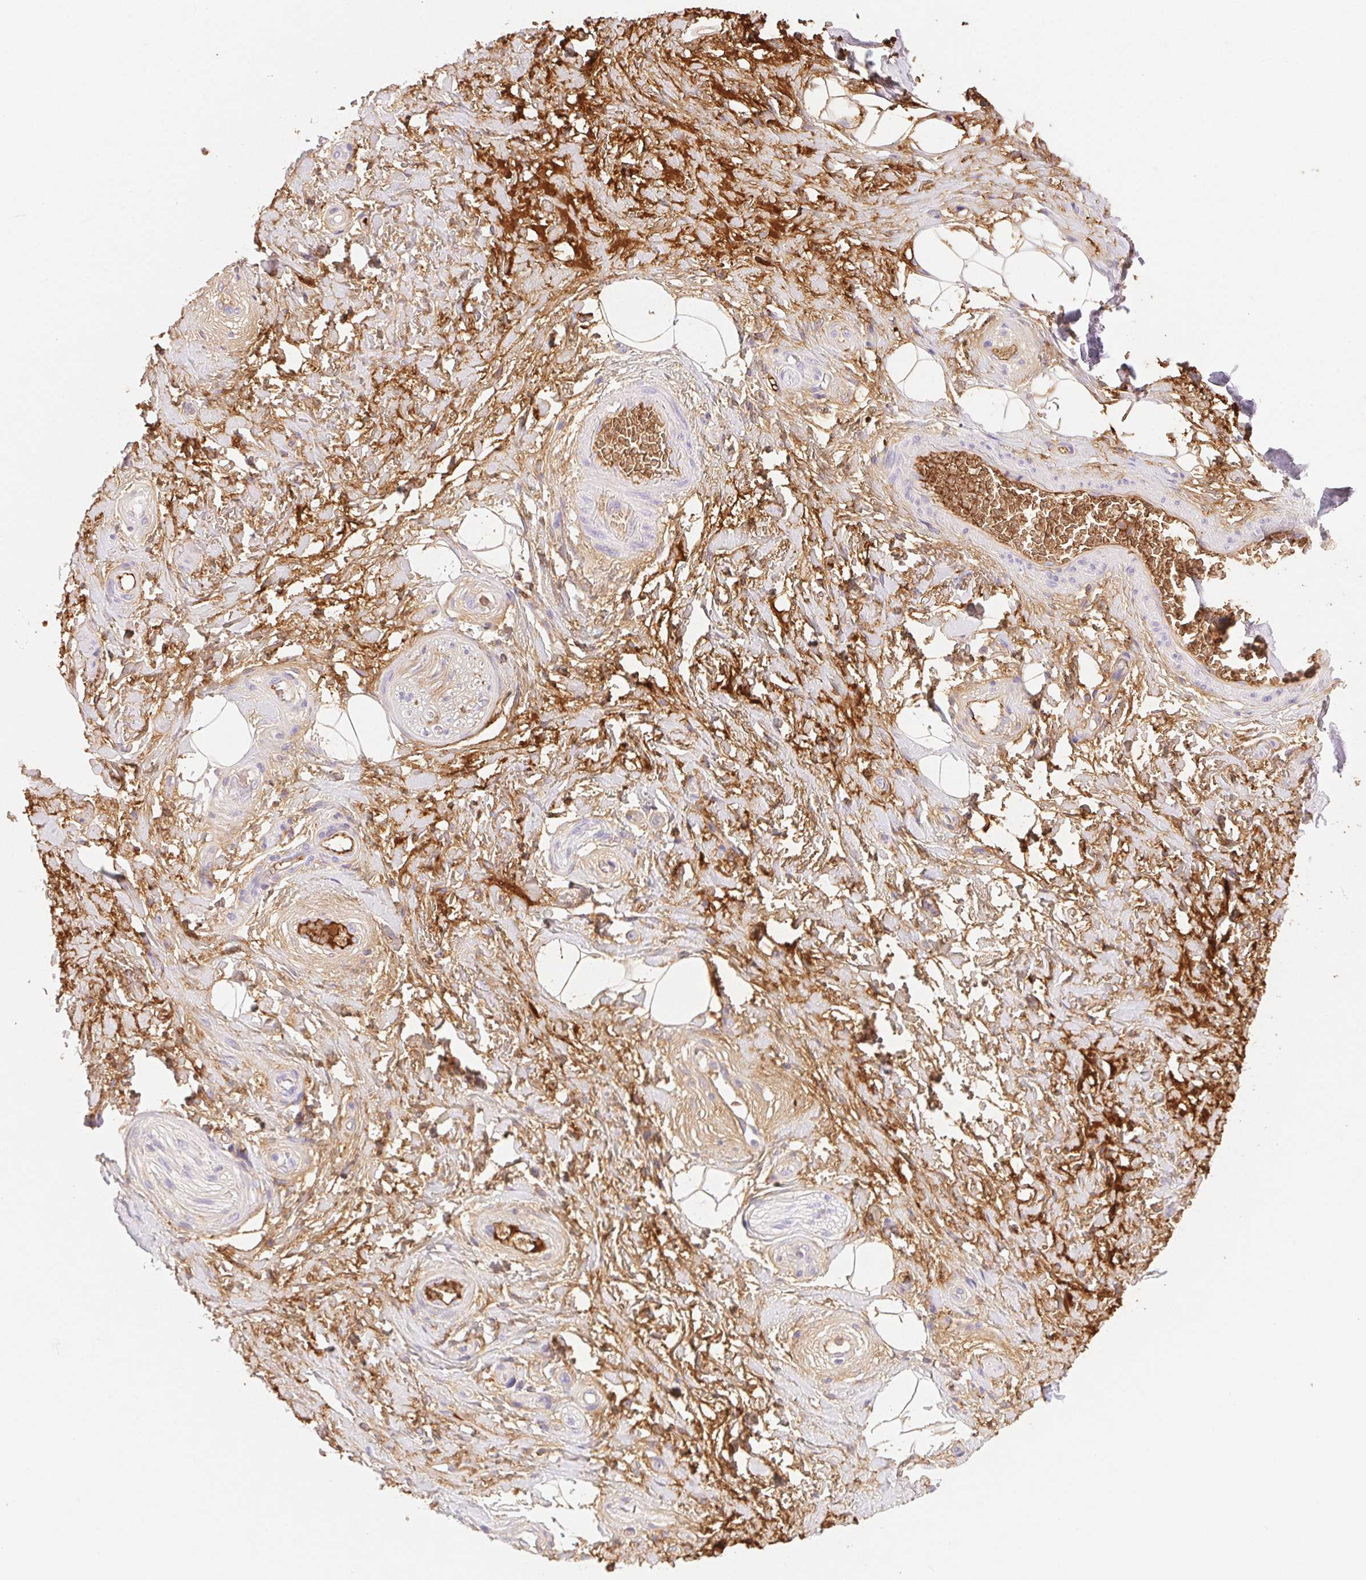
{"staining": {"intensity": "negative", "quantity": "none", "location": "none"}, "tissue": "adipose tissue", "cell_type": "Adipocytes", "image_type": "normal", "snomed": [{"axis": "morphology", "description": "Normal tissue, NOS"}, {"axis": "topography", "description": "Anal"}, {"axis": "topography", "description": "Peripheral nerve tissue"}], "caption": "Immunohistochemistry (IHC) of benign adipose tissue exhibits no positivity in adipocytes.", "gene": "FGA", "patient": {"sex": "male", "age": 53}}